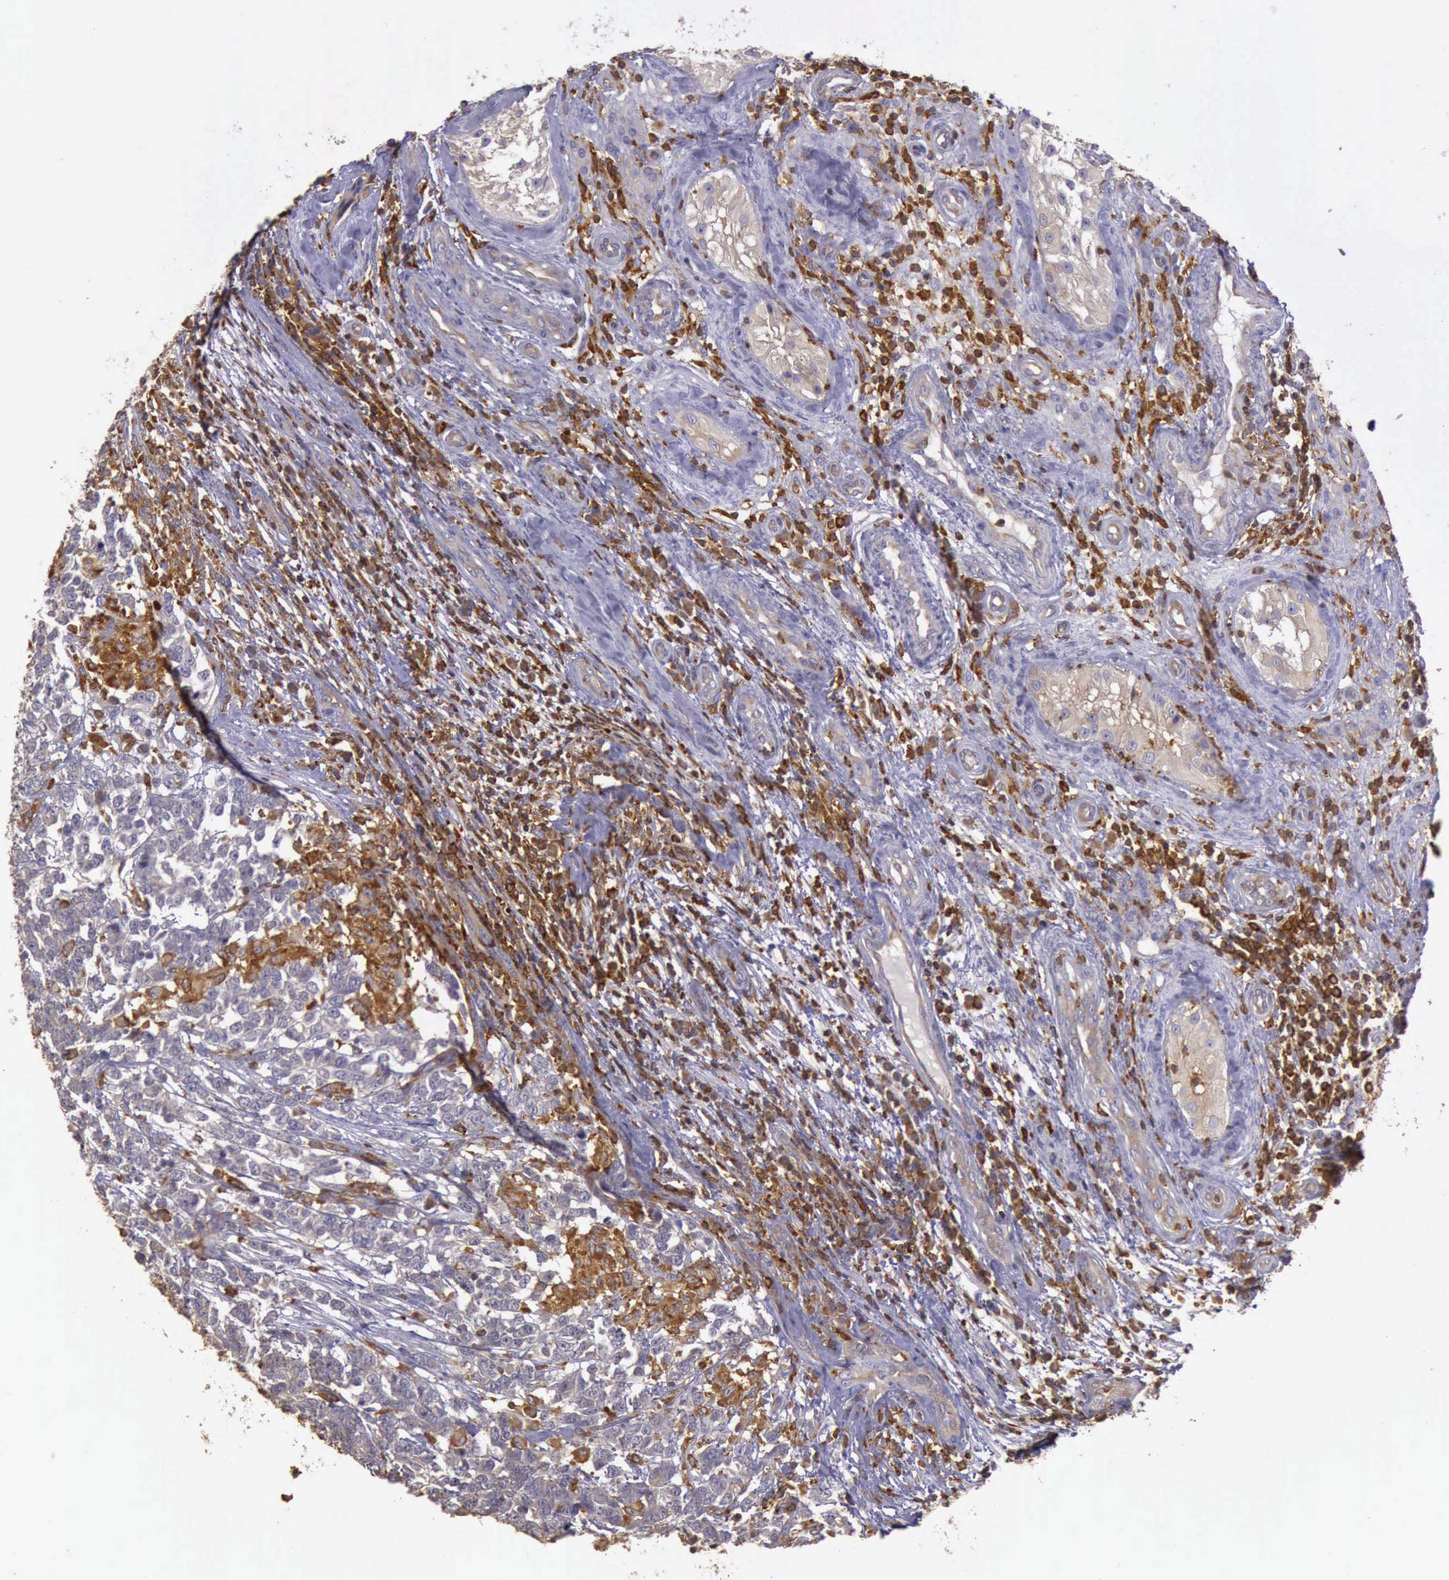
{"staining": {"intensity": "negative", "quantity": "none", "location": "none"}, "tissue": "testis cancer", "cell_type": "Tumor cells", "image_type": "cancer", "snomed": [{"axis": "morphology", "description": "Carcinoma, Embryonal, NOS"}, {"axis": "topography", "description": "Testis"}], "caption": "There is no significant positivity in tumor cells of testis embryonal carcinoma. (DAB (3,3'-diaminobenzidine) immunohistochemistry (IHC), high magnification).", "gene": "ARHGAP4", "patient": {"sex": "male", "age": 26}}